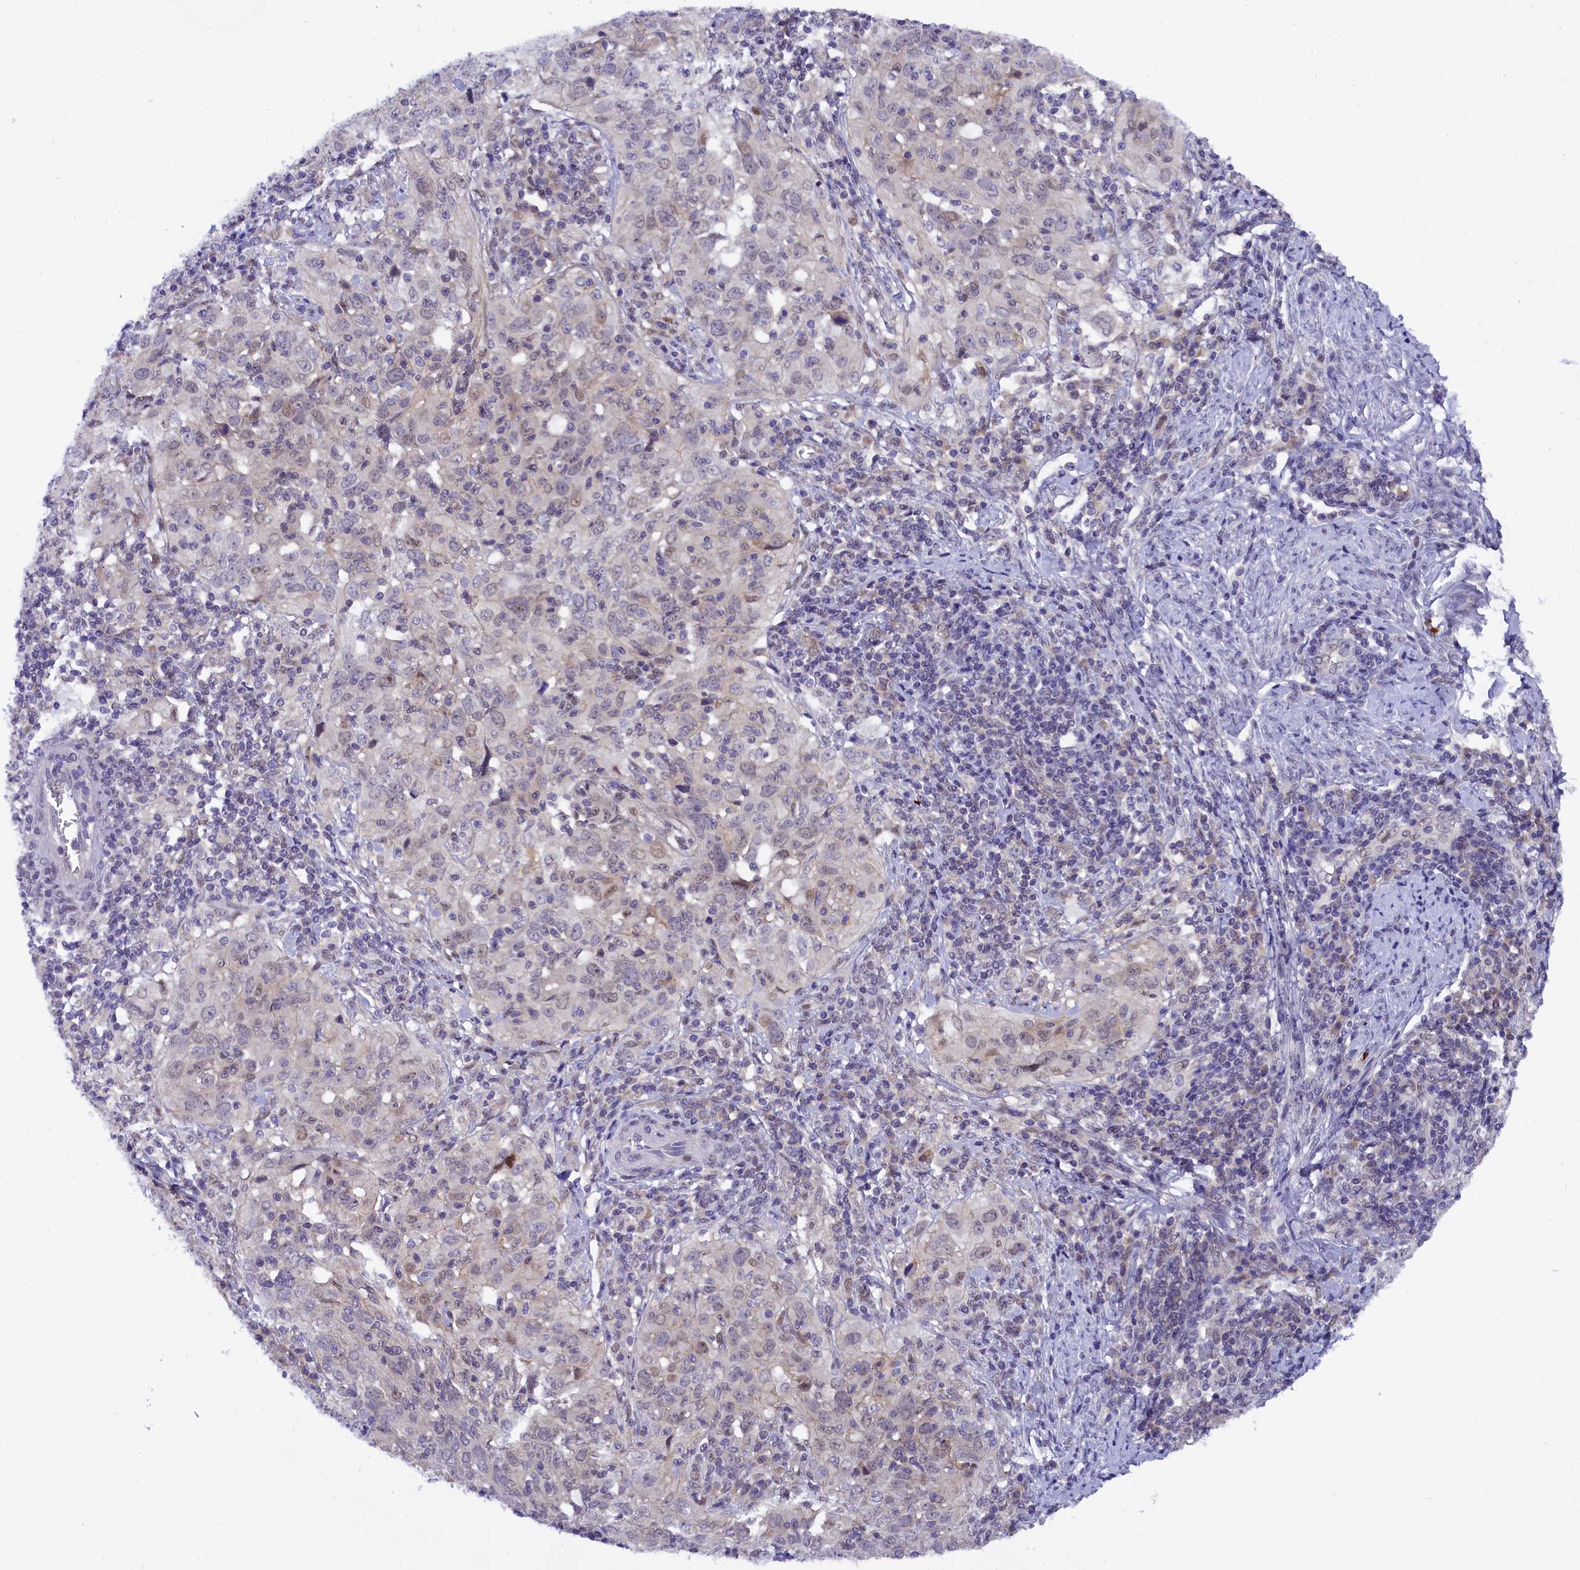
{"staining": {"intensity": "weak", "quantity": "<25%", "location": "nuclear"}, "tissue": "cervical cancer", "cell_type": "Tumor cells", "image_type": "cancer", "snomed": [{"axis": "morphology", "description": "Normal tissue, NOS"}, {"axis": "morphology", "description": "Squamous cell carcinoma, NOS"}, {"axis": "topography", "description": "Cervix"}], "caption": "DAB immunohistochemical staining of human cervical cancer (squamous cell carcinoma) shows no significant staining in tumor cells.", "gene": "ENKD1", "patient": {"sex": "female", "age": 31}}